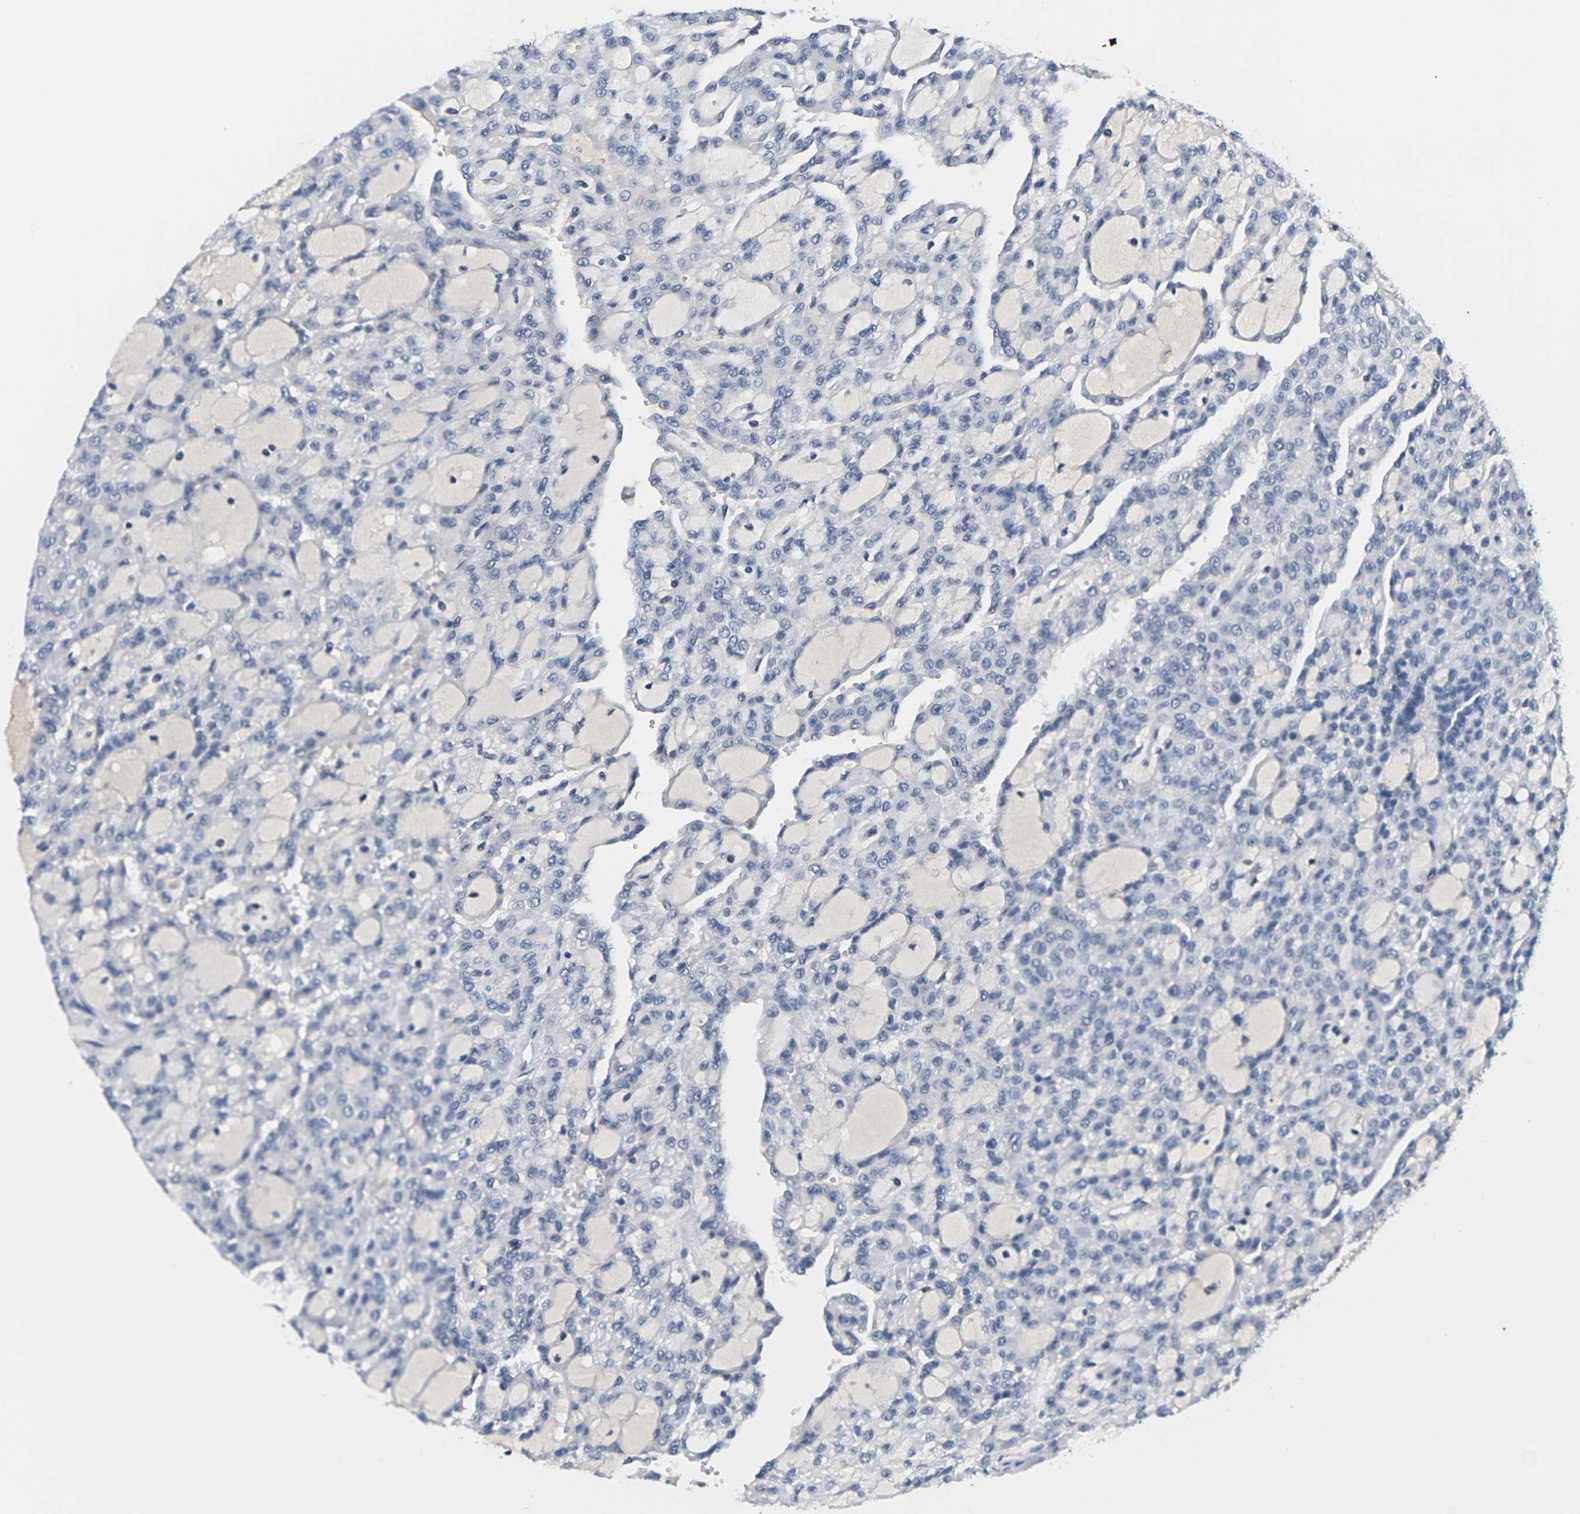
{"staining": {"intensity": "negative", "quantity": "none", "location": "none"}, "tissue": "renal cancer", "cell_type": "Tumor cells", "image_type": "cancer", "snomed": [{"axis": "morphology", "description": "Adenocarcinoma, NOS"}, {"axis": "topography", "description": "Kidney"}], "caption": "Image shows no protein staining in tumor cells of adenocarcinoma (renal) tissue. Nuclei are stained in blue.", "gene": "PKP2", "patient": {"sex": "male", "age": 63}}